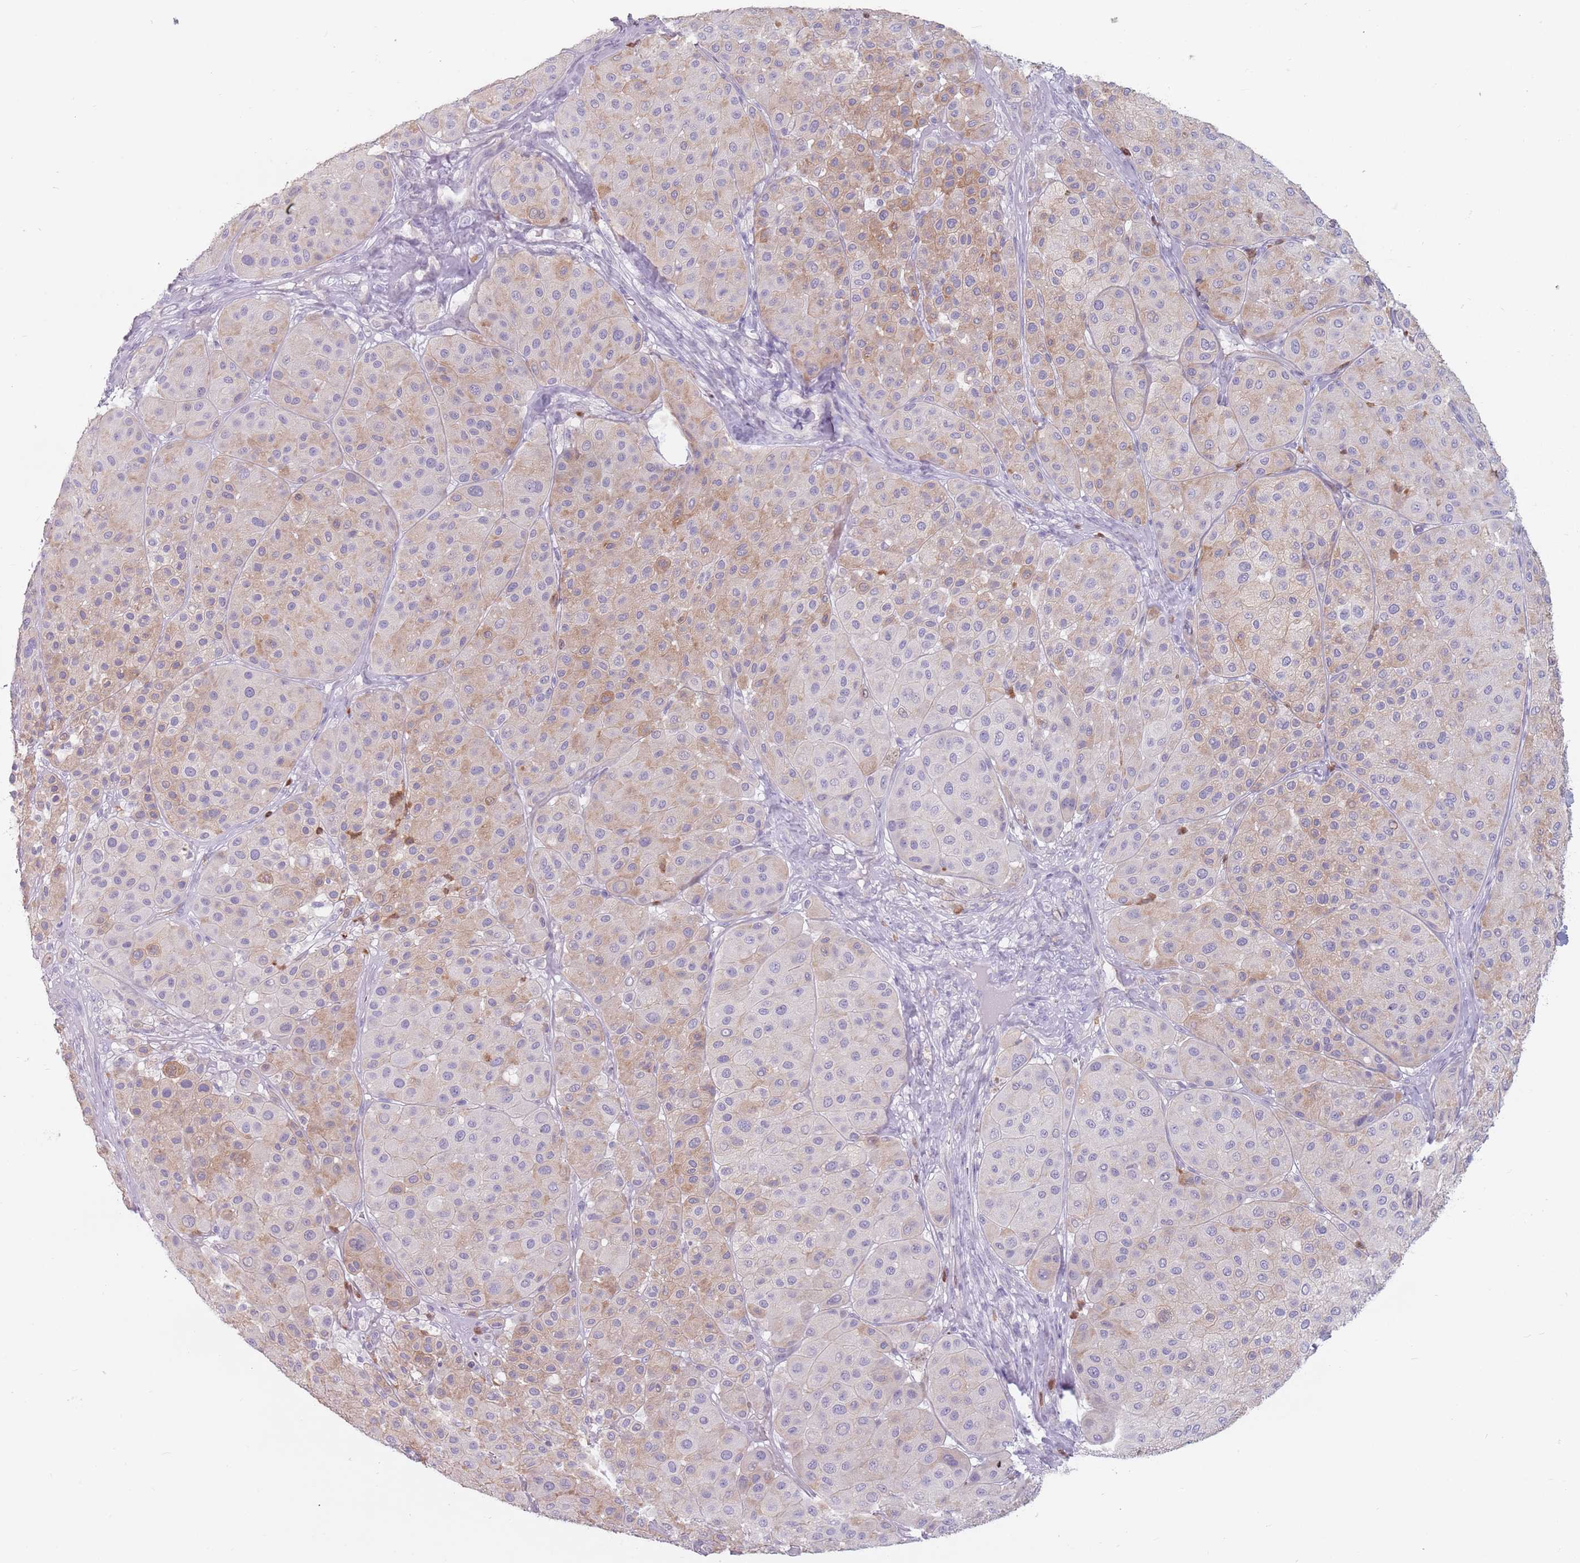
{"staining": {"intensity": "weak", "quantity": "25%-75%", "location": "cytoplasmic/membranous"}, "tissue": "melanoma", "cell_type": "Tumor cells", "image_type": "cancer", "snomed": [{"axis": "morphology", "description": "Malignant melanoma, Metastatic site"}, {"axis": "topography", "description": "Smooth muscle"}], "caption": "Weak cytoplasmic/membranous positivity for a protein is seen in about 25%-75% of tumor cells of melanoma using immunohistochemistry.", "gene": "ZNF584", "patient": {"sex": "male", "age": 41}}